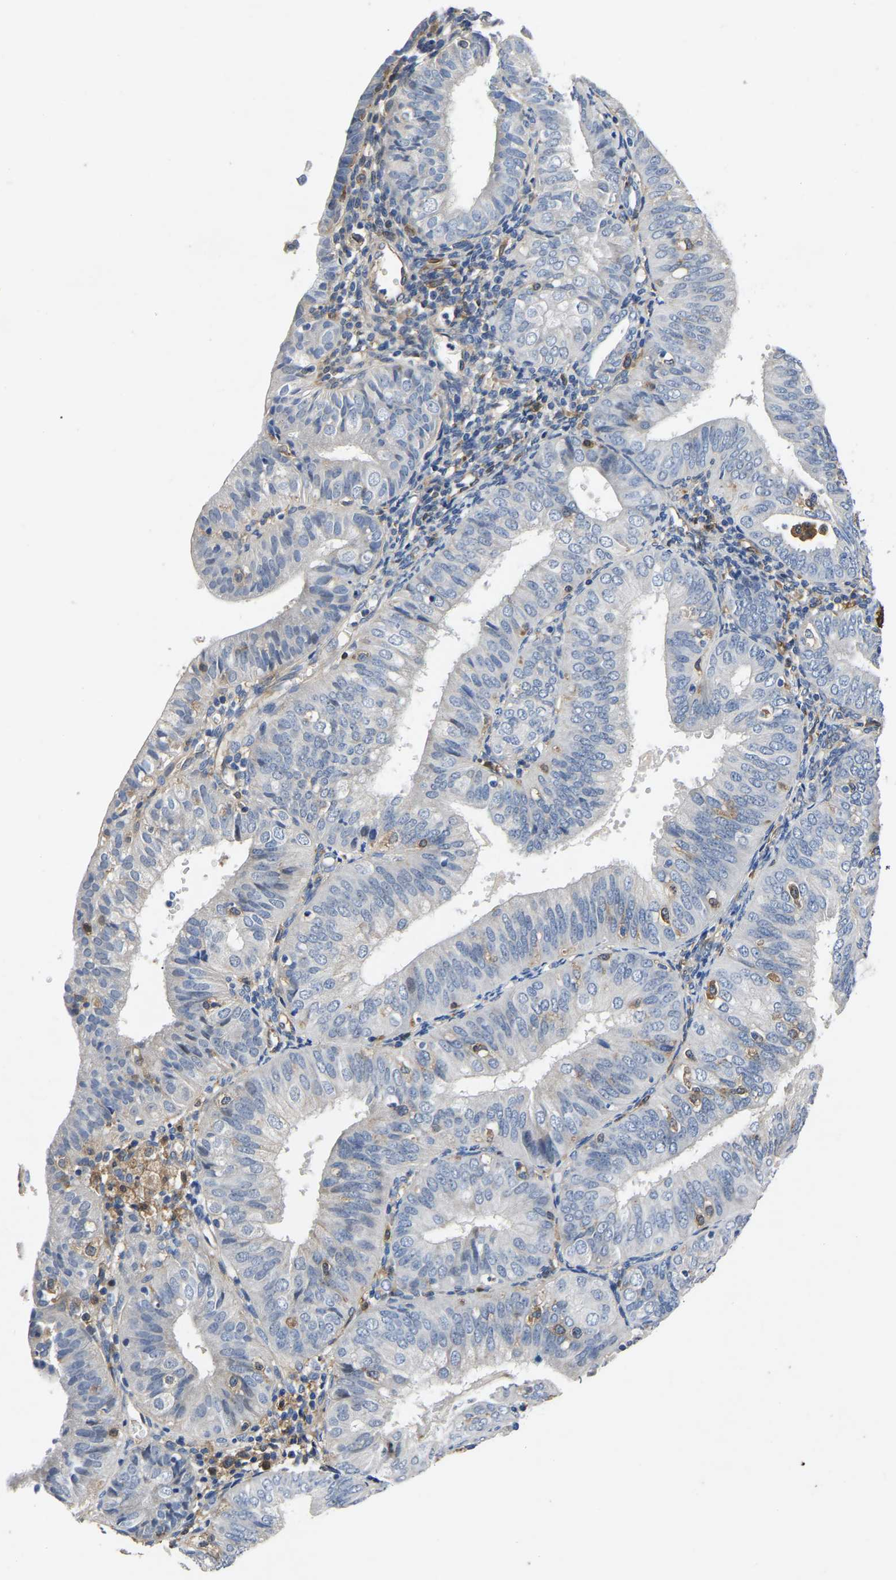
{"staining": {"intensity": "negative", "quantity": "none", "location": "none"}, "tissue": "endometrial cancer", "cell_type": "Tumor cells", "image_type": "cancer", "snomed": [{"axis": "morphology", "description": "Adenocarcinoma, NOS"}, {"axis": "topography", "description": "Endometrium"}], "caption": "Human endometrial cancer (adenocarcinoma) stained for a protein using immunohistochemistry (IHC) displays no expression in tumor cells.", "gene": "ATG2B", "patient": {"sex": "female", "age": 58}}